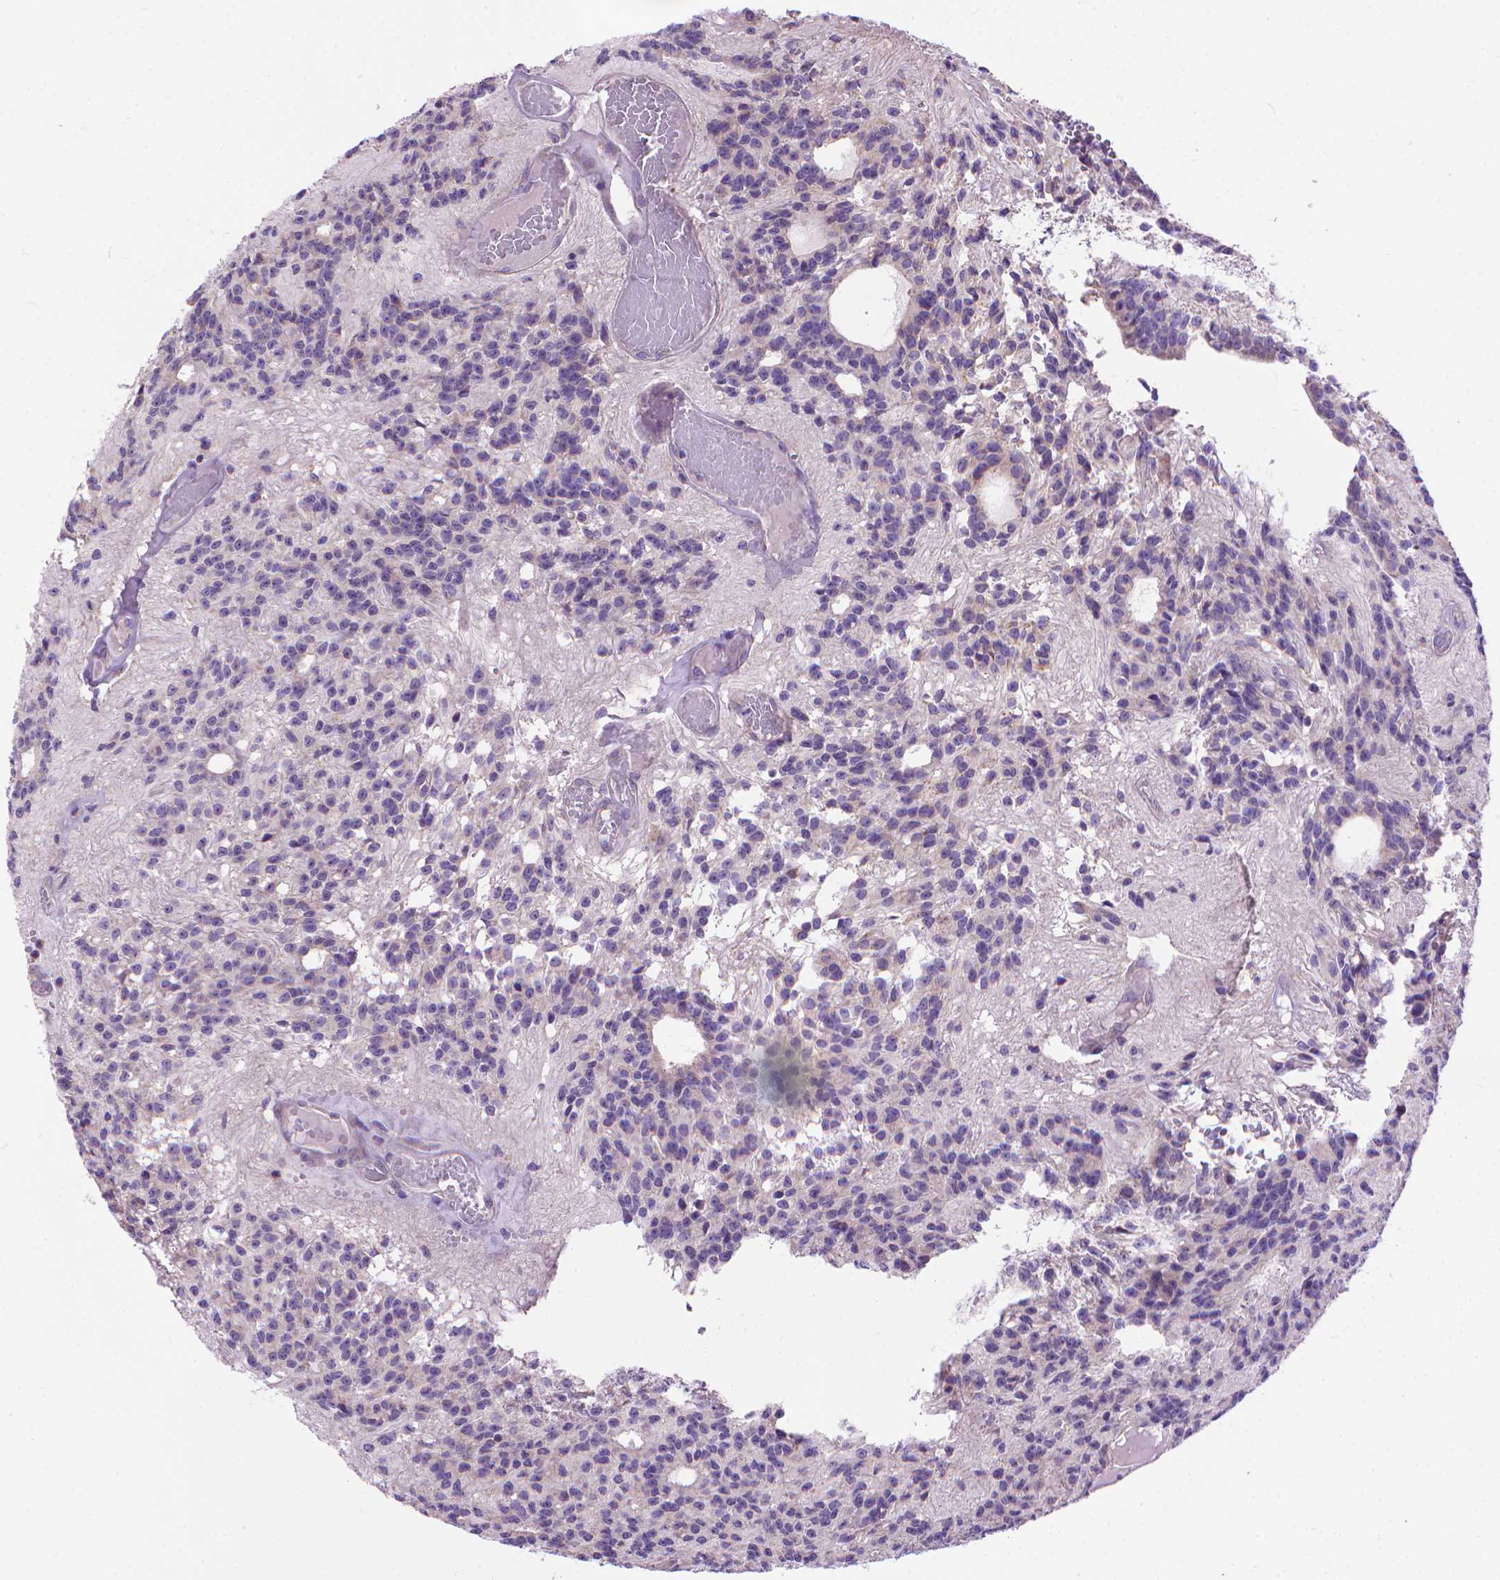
{"staining": {"intensity": "negative", "quantity": "none", "location": "none"}, "tissue": "glioma", "cell_type": "Tumor cells", "image_type": "cancer", "snomed": [{"axis": "morphology", "description": "Glioma, malignant, Low grade"}, {"axis": "topography", "description": "Brain"}], "caption": "Immunohistochemistry (IHC) histopathology image of neoplastic tissue: glioma stained with DAB (3,3'-diaminobenzidine) displays no significant protein expression in tumor cells. (DAB immunohistochemistry with hematoxylin counter stain).", "gene": "SYN1", "patient": {"sex": "male", "age": 31}}